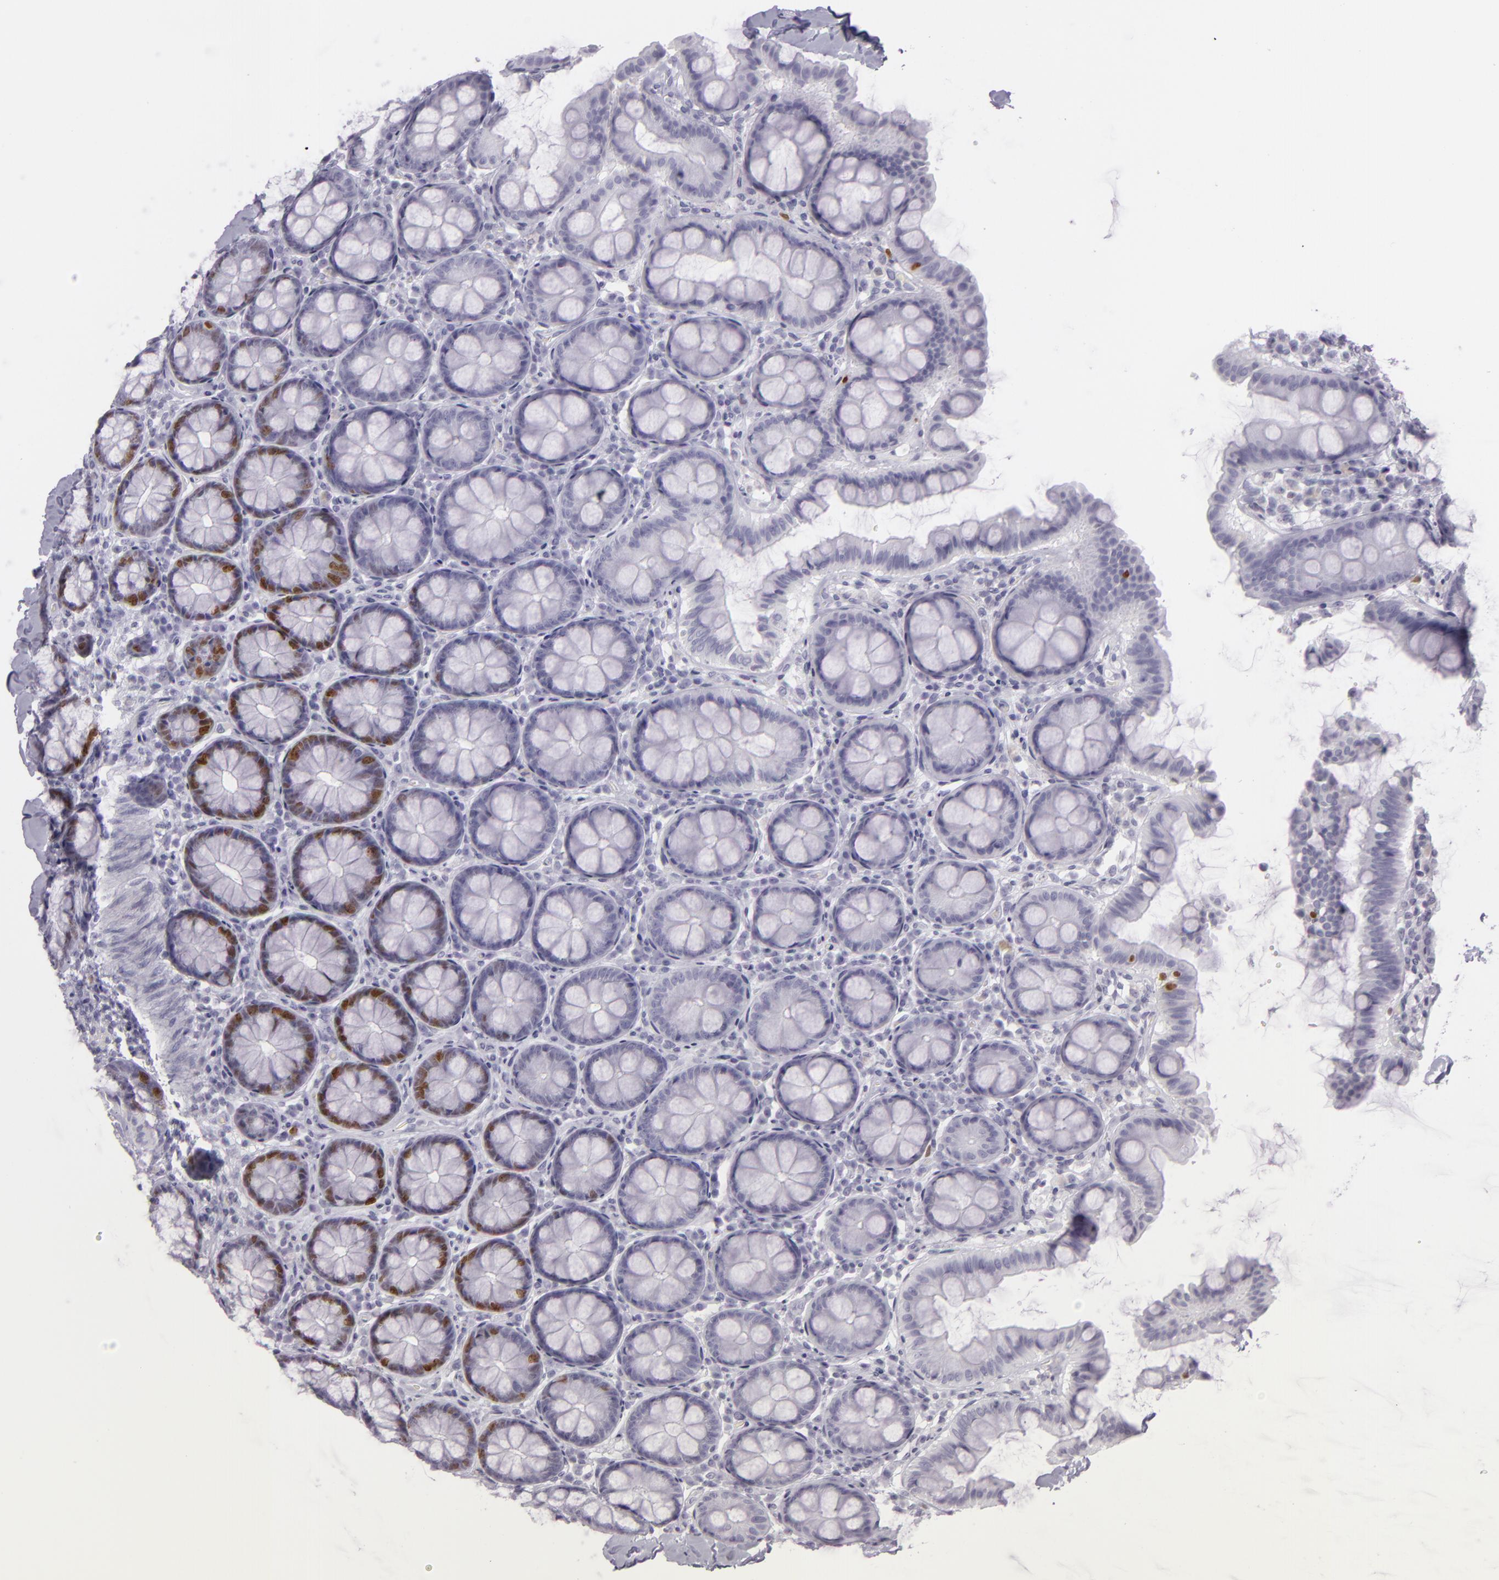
{"staining": {"intensity": "negative", "quantity": "none", "location": "none"}, "tissue": "colon", "cell_type": "Endothelial cells", "image_type": "normal", "snomed": [{"axis": "morphology", "description": "Normal tissue, NOS"}, {"axis": "topography", "description": "Colon"}], "caption": "This is an immunohistochemistry photomicrograph of benign colon. There is no staining in endothelial cells.", "gene": "MCM3", "patient": {"sex": "female", "age": 61}}